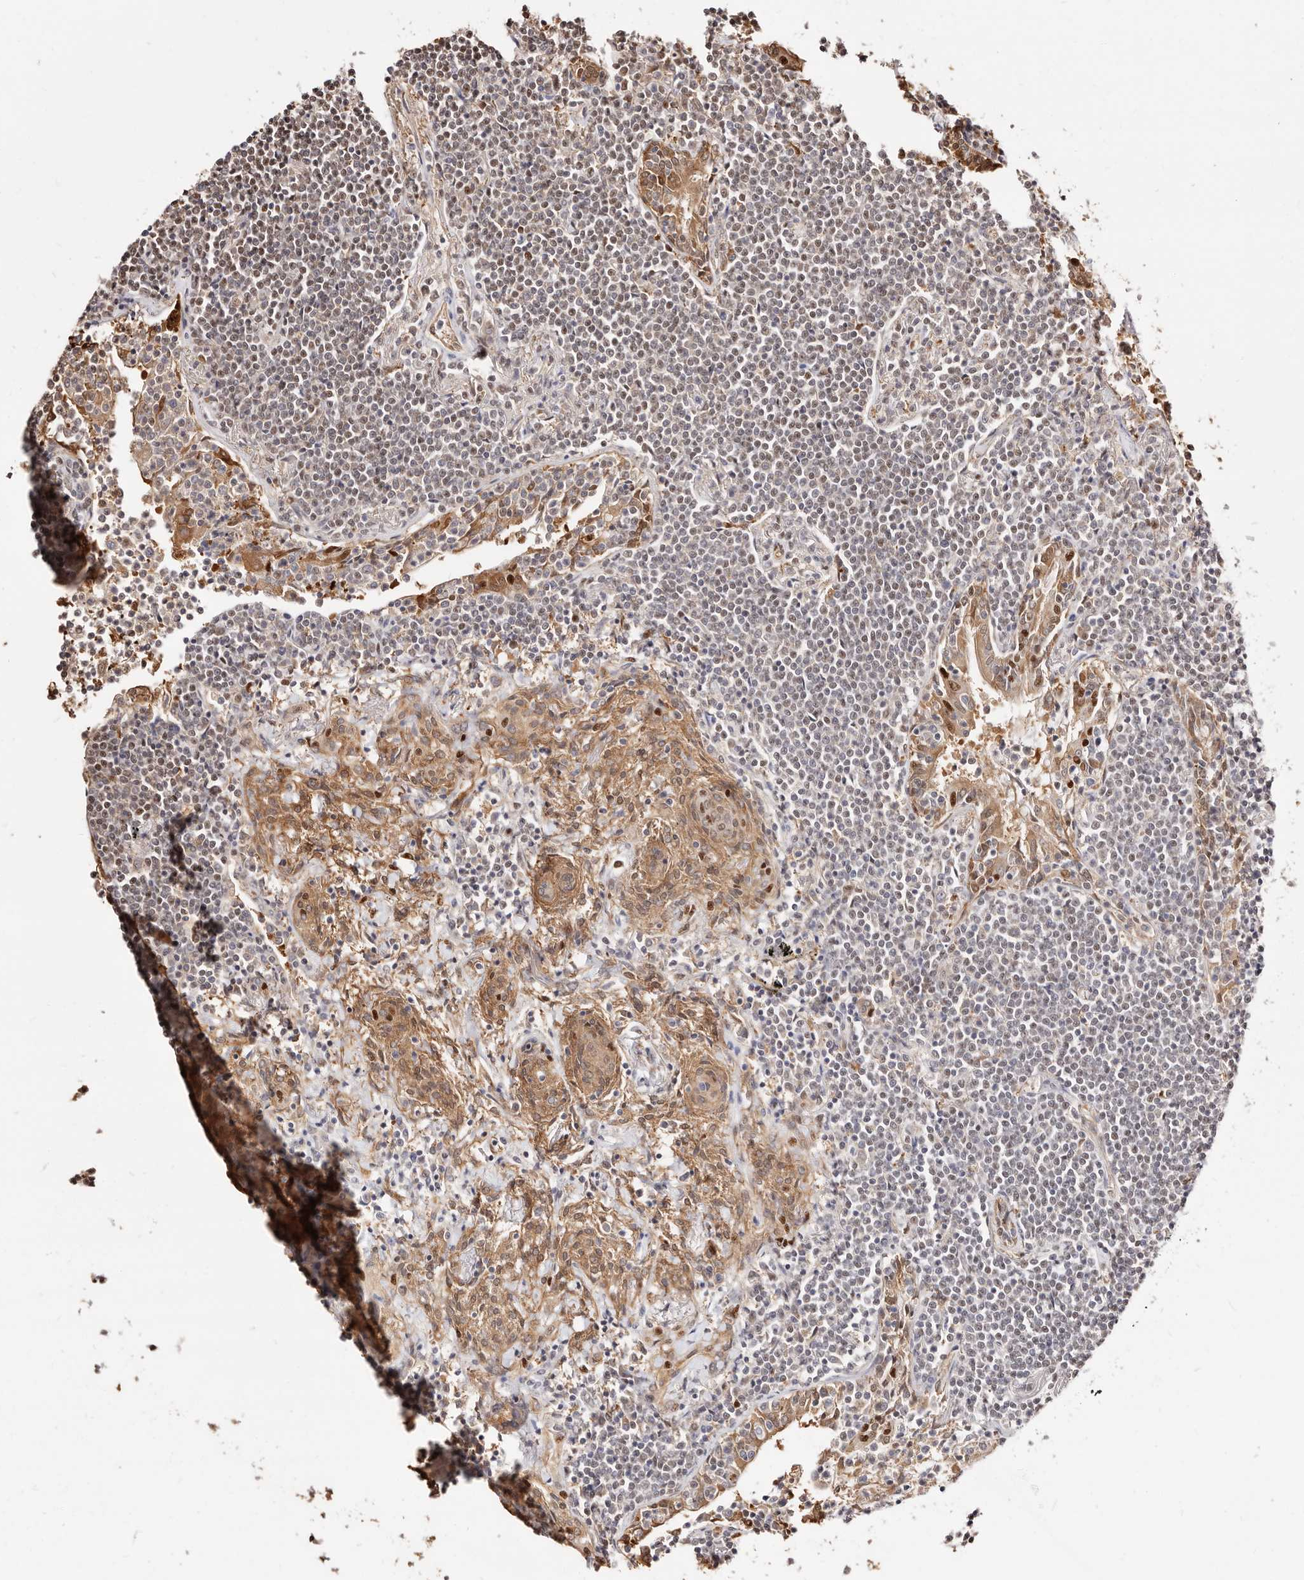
{"staining": {"intensity": "weak", "quantity": "25%-75%", "location": "nuclear"}, "tissue": "lymphoma", "cell_type": "Tumor cells", "image_type": "cancer", "snomed": [{"axis": "morphology", "description": "Malignant lymphoma, non-Hodgkin's type, Low grade"}, {"axis": "topography", "description": "Lung"}], "caption": "A low amount of weak nuclear positivity is present in approximately 25%-75% of tumor cells in lymphoma tissue.", "gene": "TKT", "patient": {"sex": "female", "age": 71}}